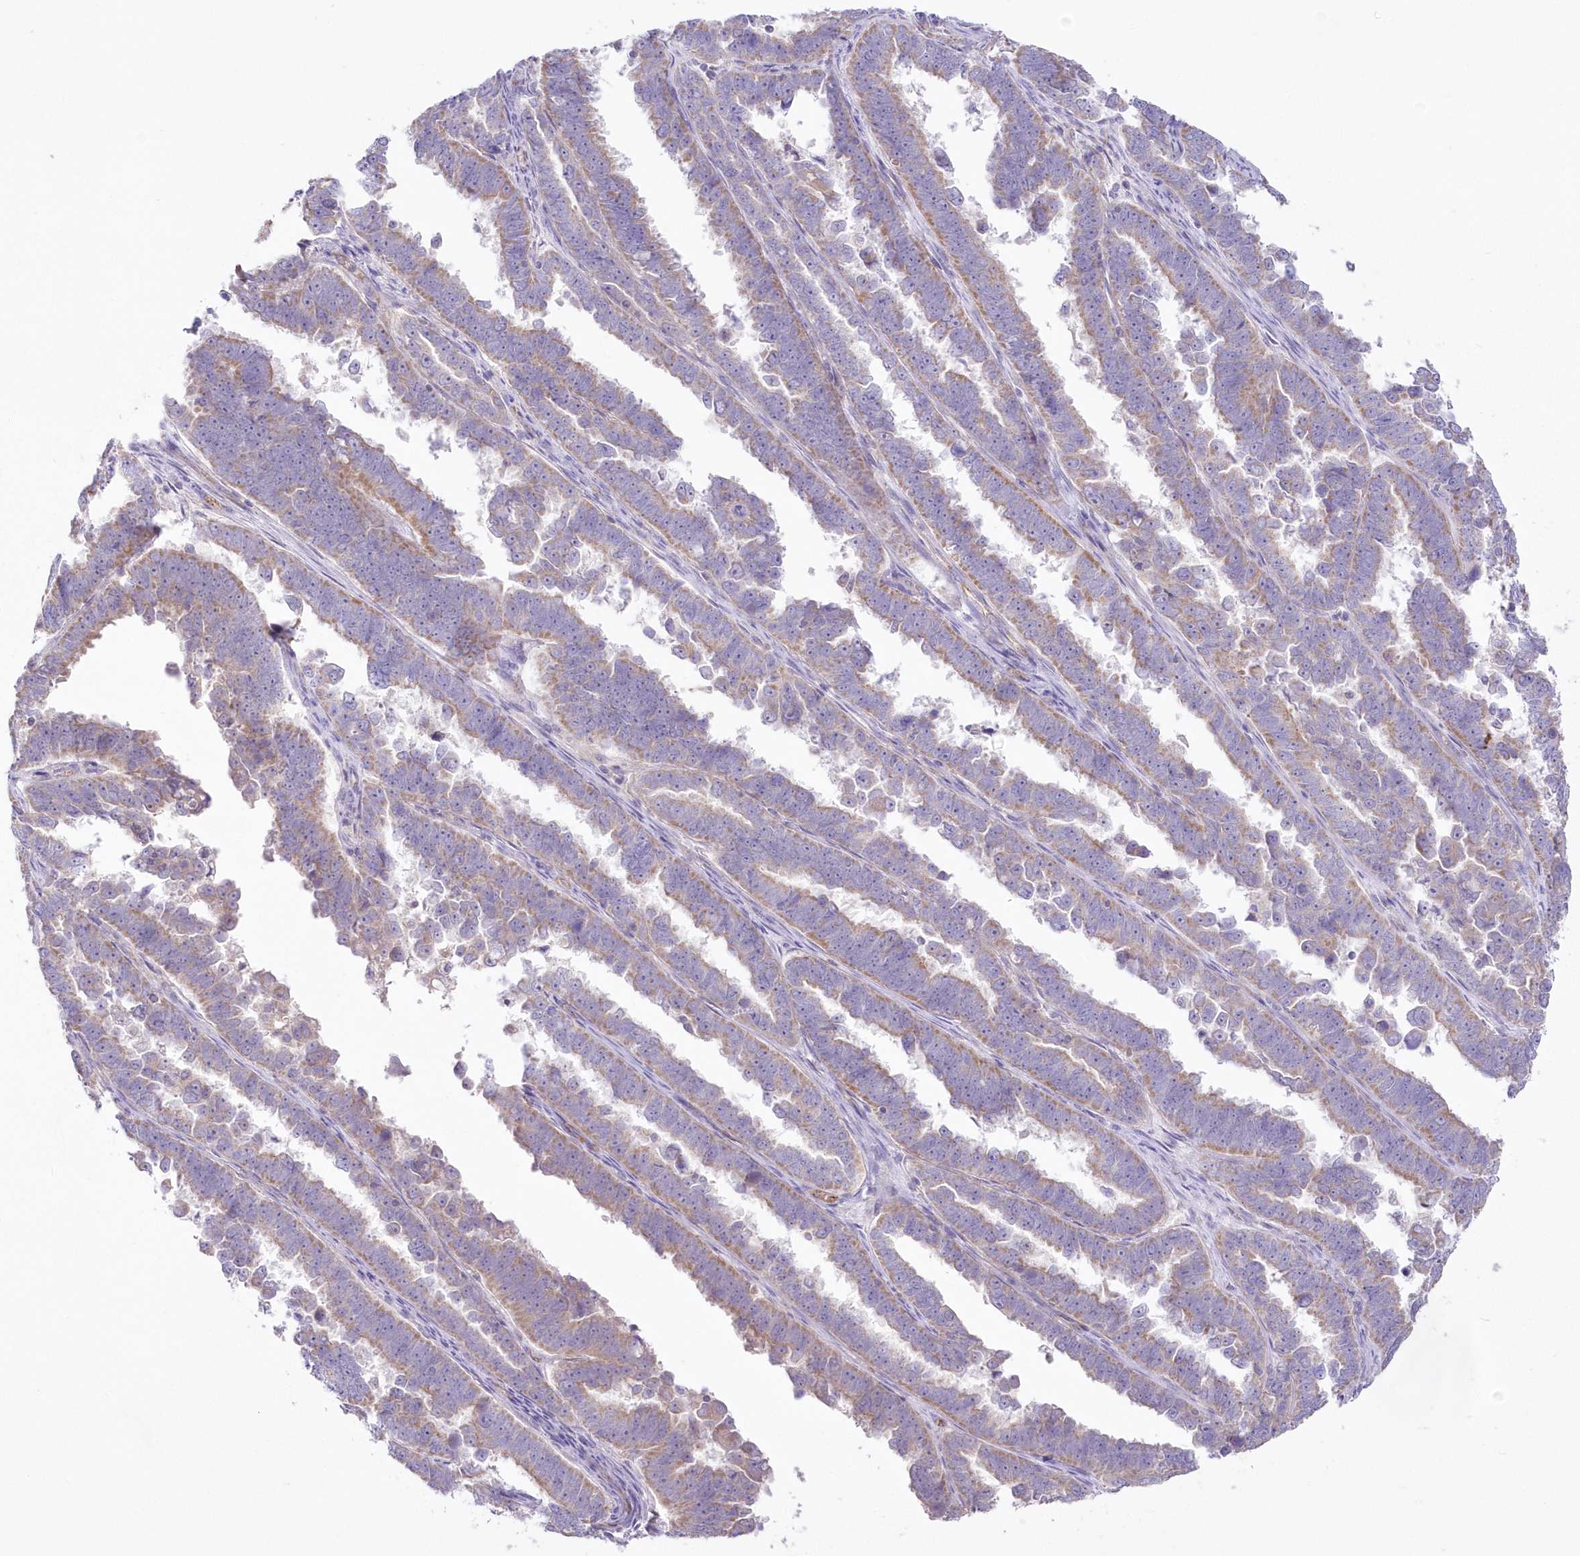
{"staining": {"intensity": "moderate", "quantity": "25%-75%", "location": "cytoplasmic/membranous"}, "tissue": "endometrial cancer", "cell_type": "Tumor cells", "image_type": "cancer", "snomed": [{"axis": "morphology", "description": "Adenocarcinoma, NOS"}, {"axis": "topography", "description": "Endometrium"}], "caption": "Adenocarcinoma (endometrial) stained for a protein reveals moderate cytoplasmic/membranous positivity in tumor cells.", "gene": "ITSN2", "patient": {"sex": "female", "age": 75}}